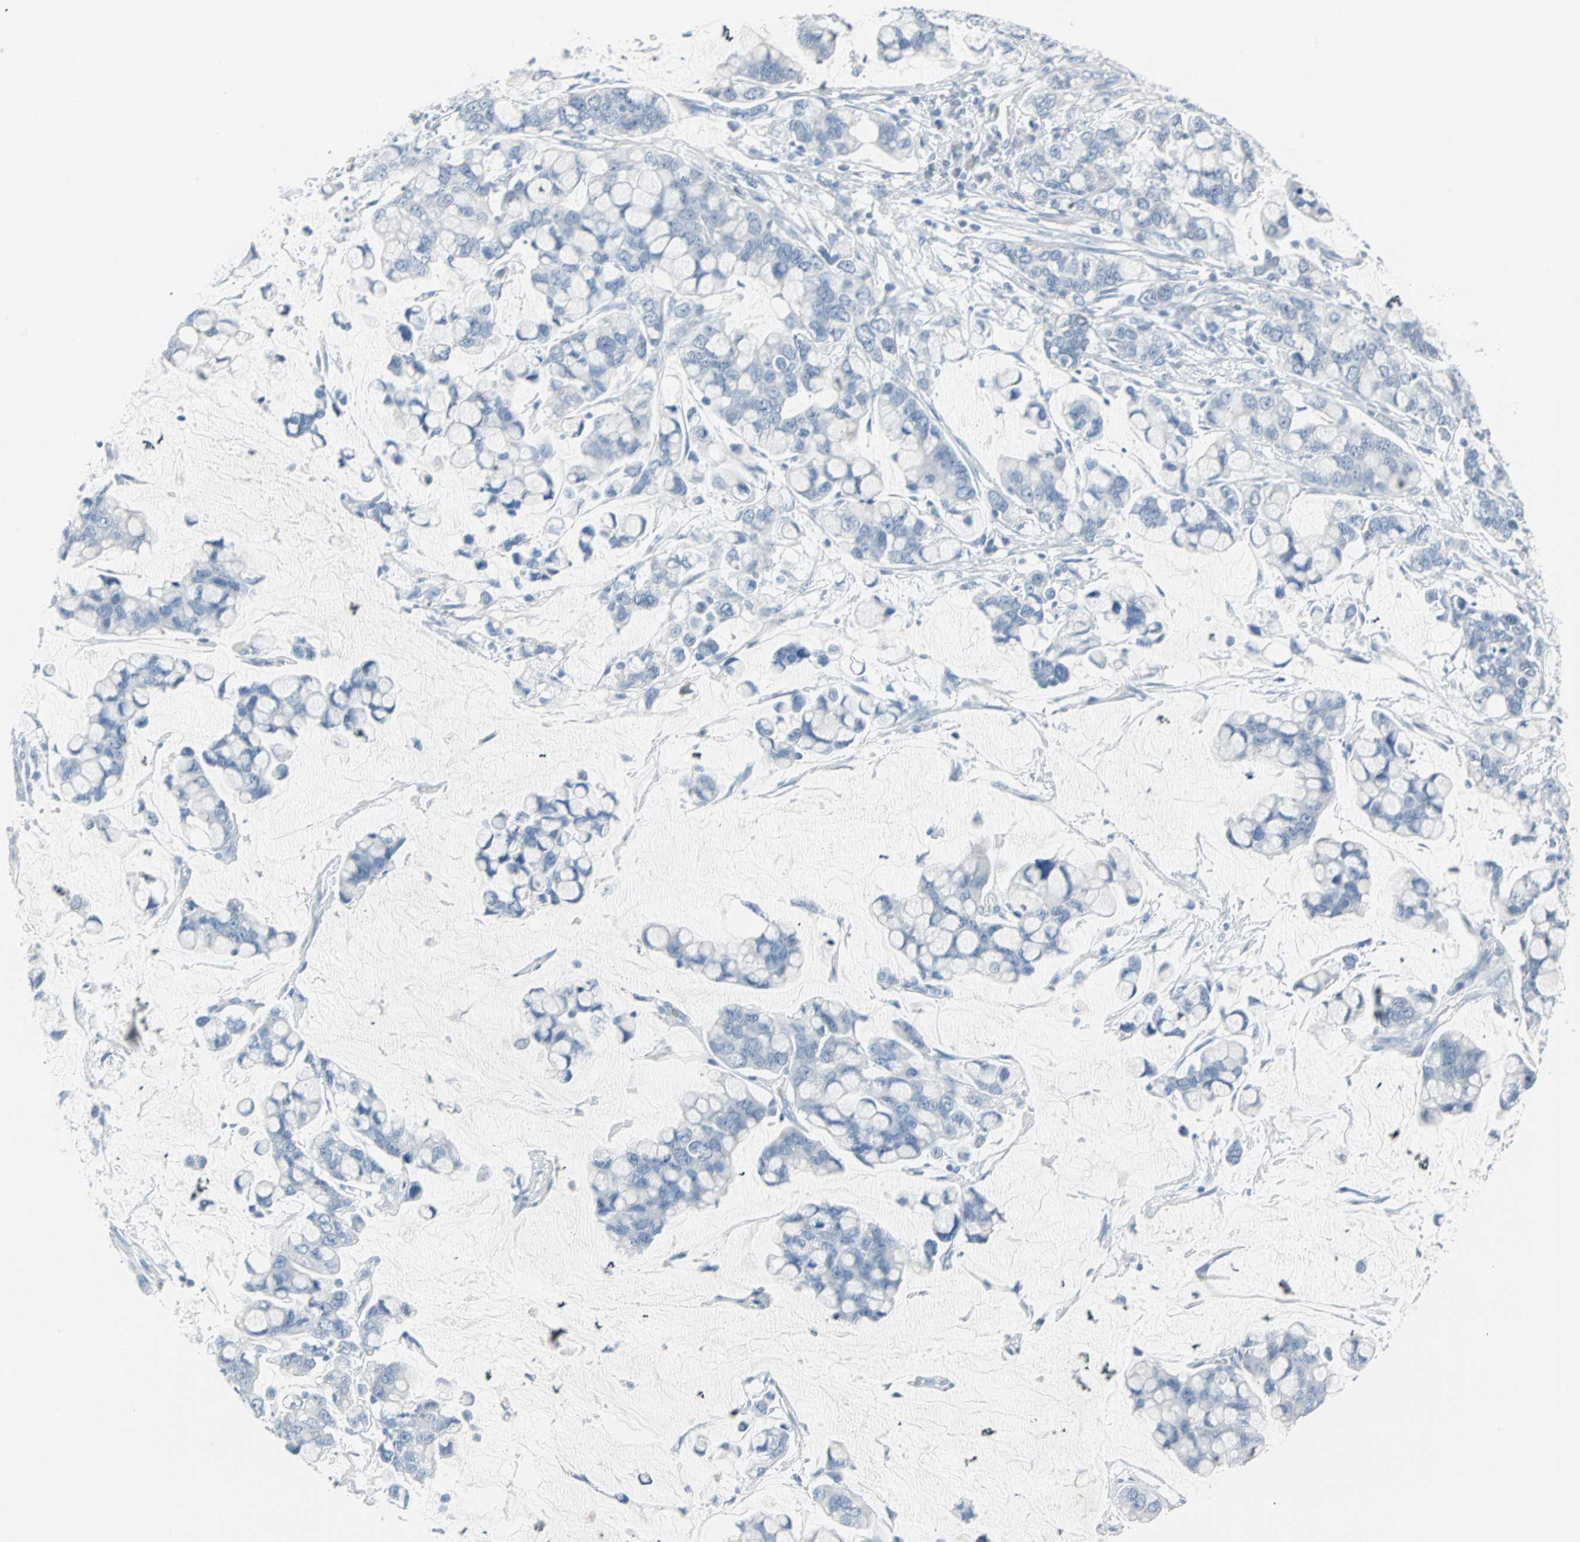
{"staining": {"intensity": "negative", "quantity": "none", "location": "none"}, "tissue": "stomach cancer", "cell_type": "Tumor cells", "image_type": "cancer", "snomed": [{"axis": "morphology", "description": "Adenocarcinoma, NOS"}, {"axis": "topography", "description": "Stomach, lower"}], "caption": "The immunohistochemistry histopathology image has no significant staining in tumor cells of stomach adenocarcinoma tissue.", "gene": "STX1A", "patient": {"sex": "male", "age": 84}}